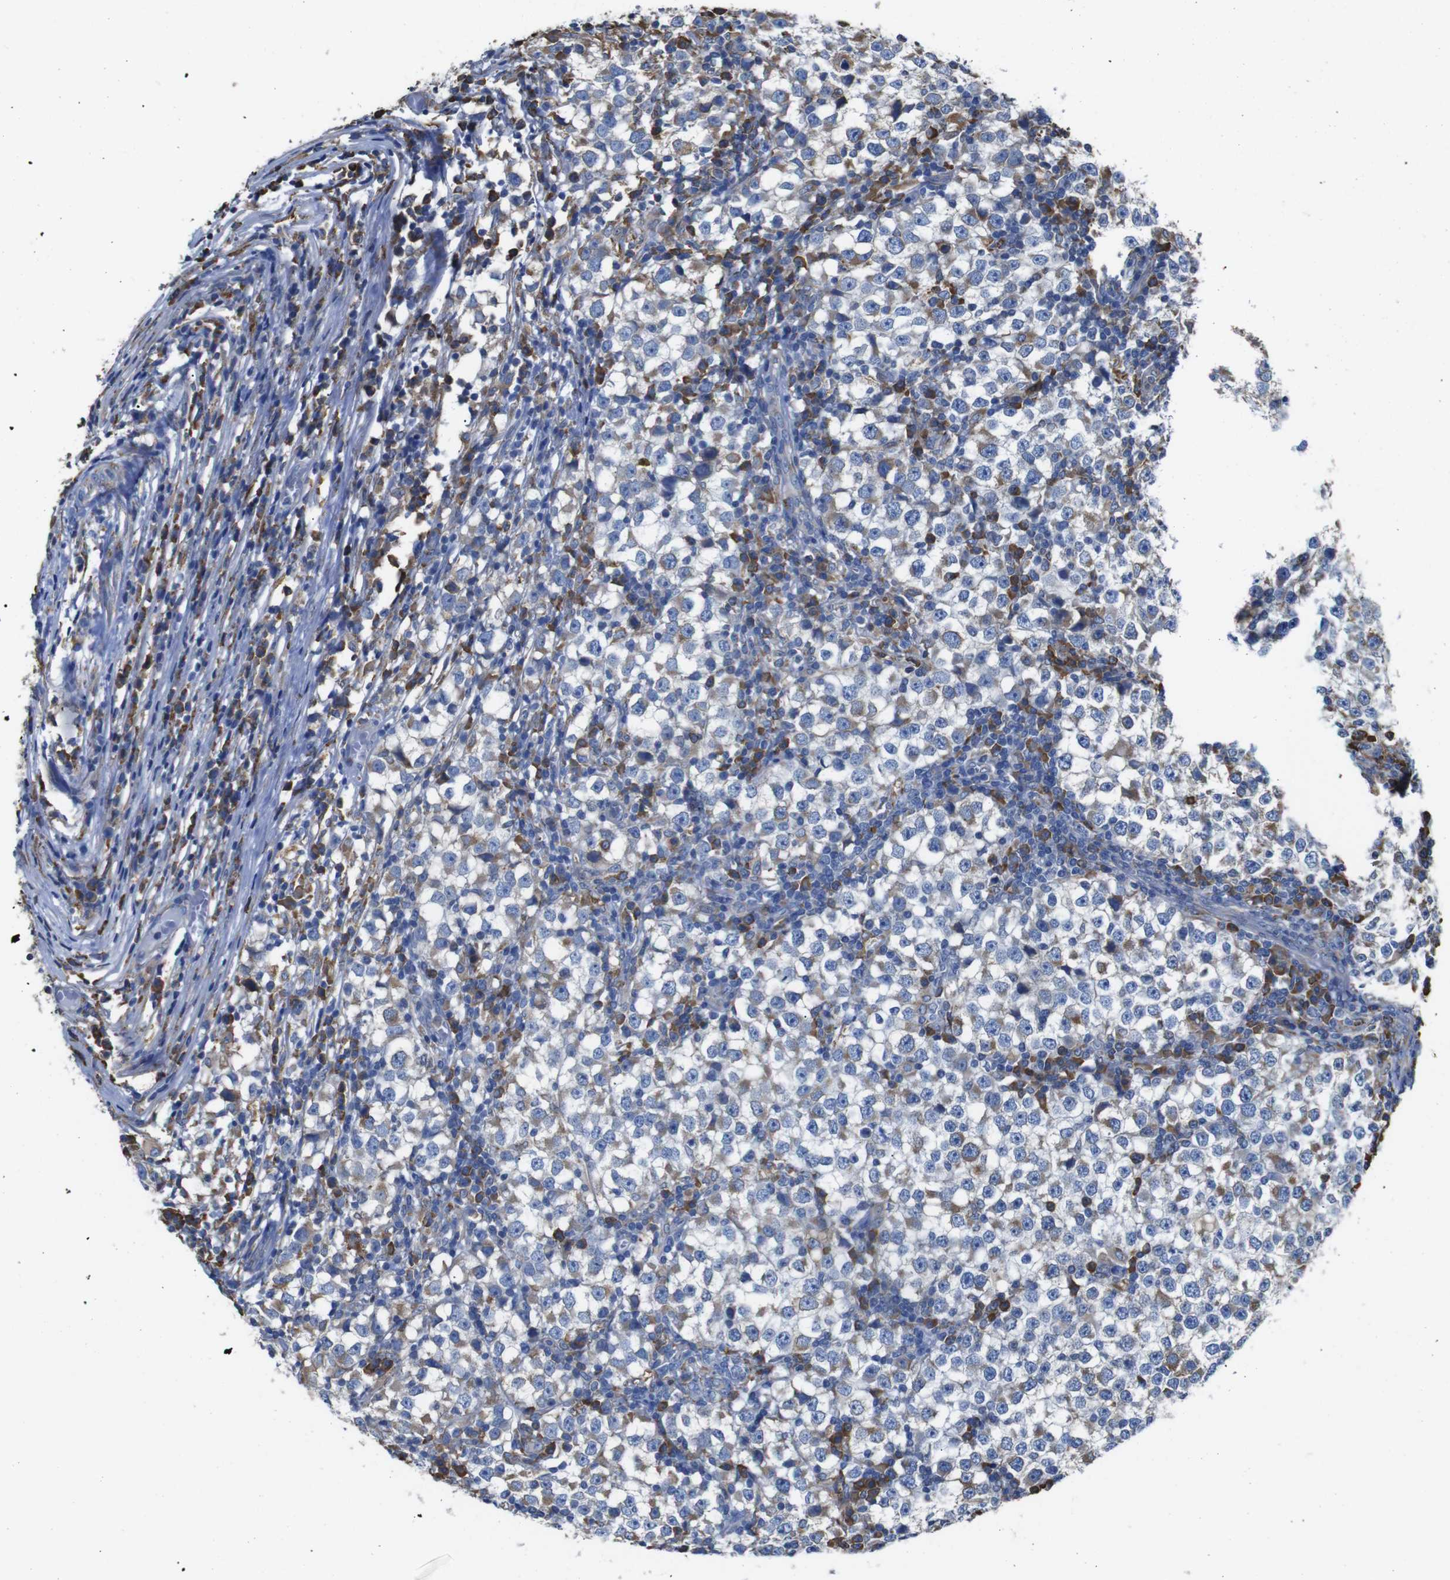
{"staining": {"intensity": "weak", "quantity": "<25%", "location": "cytoplasmic/membranous"}, "tissue": "testis cancer", "cell_type": "Tumor cells", "image_type": "cancer", "snomed": [{"axis": "morphology", "description": "Seminoma, NOS"}, {"axis": "topography", "description": "Testis"}], "caption": "Immunohistochemistry of testis cancer (seminoma) exhibits no positivity in tumor cells.", "gene": "PPIB", "patient": {"sex": "male", "age": 65}}